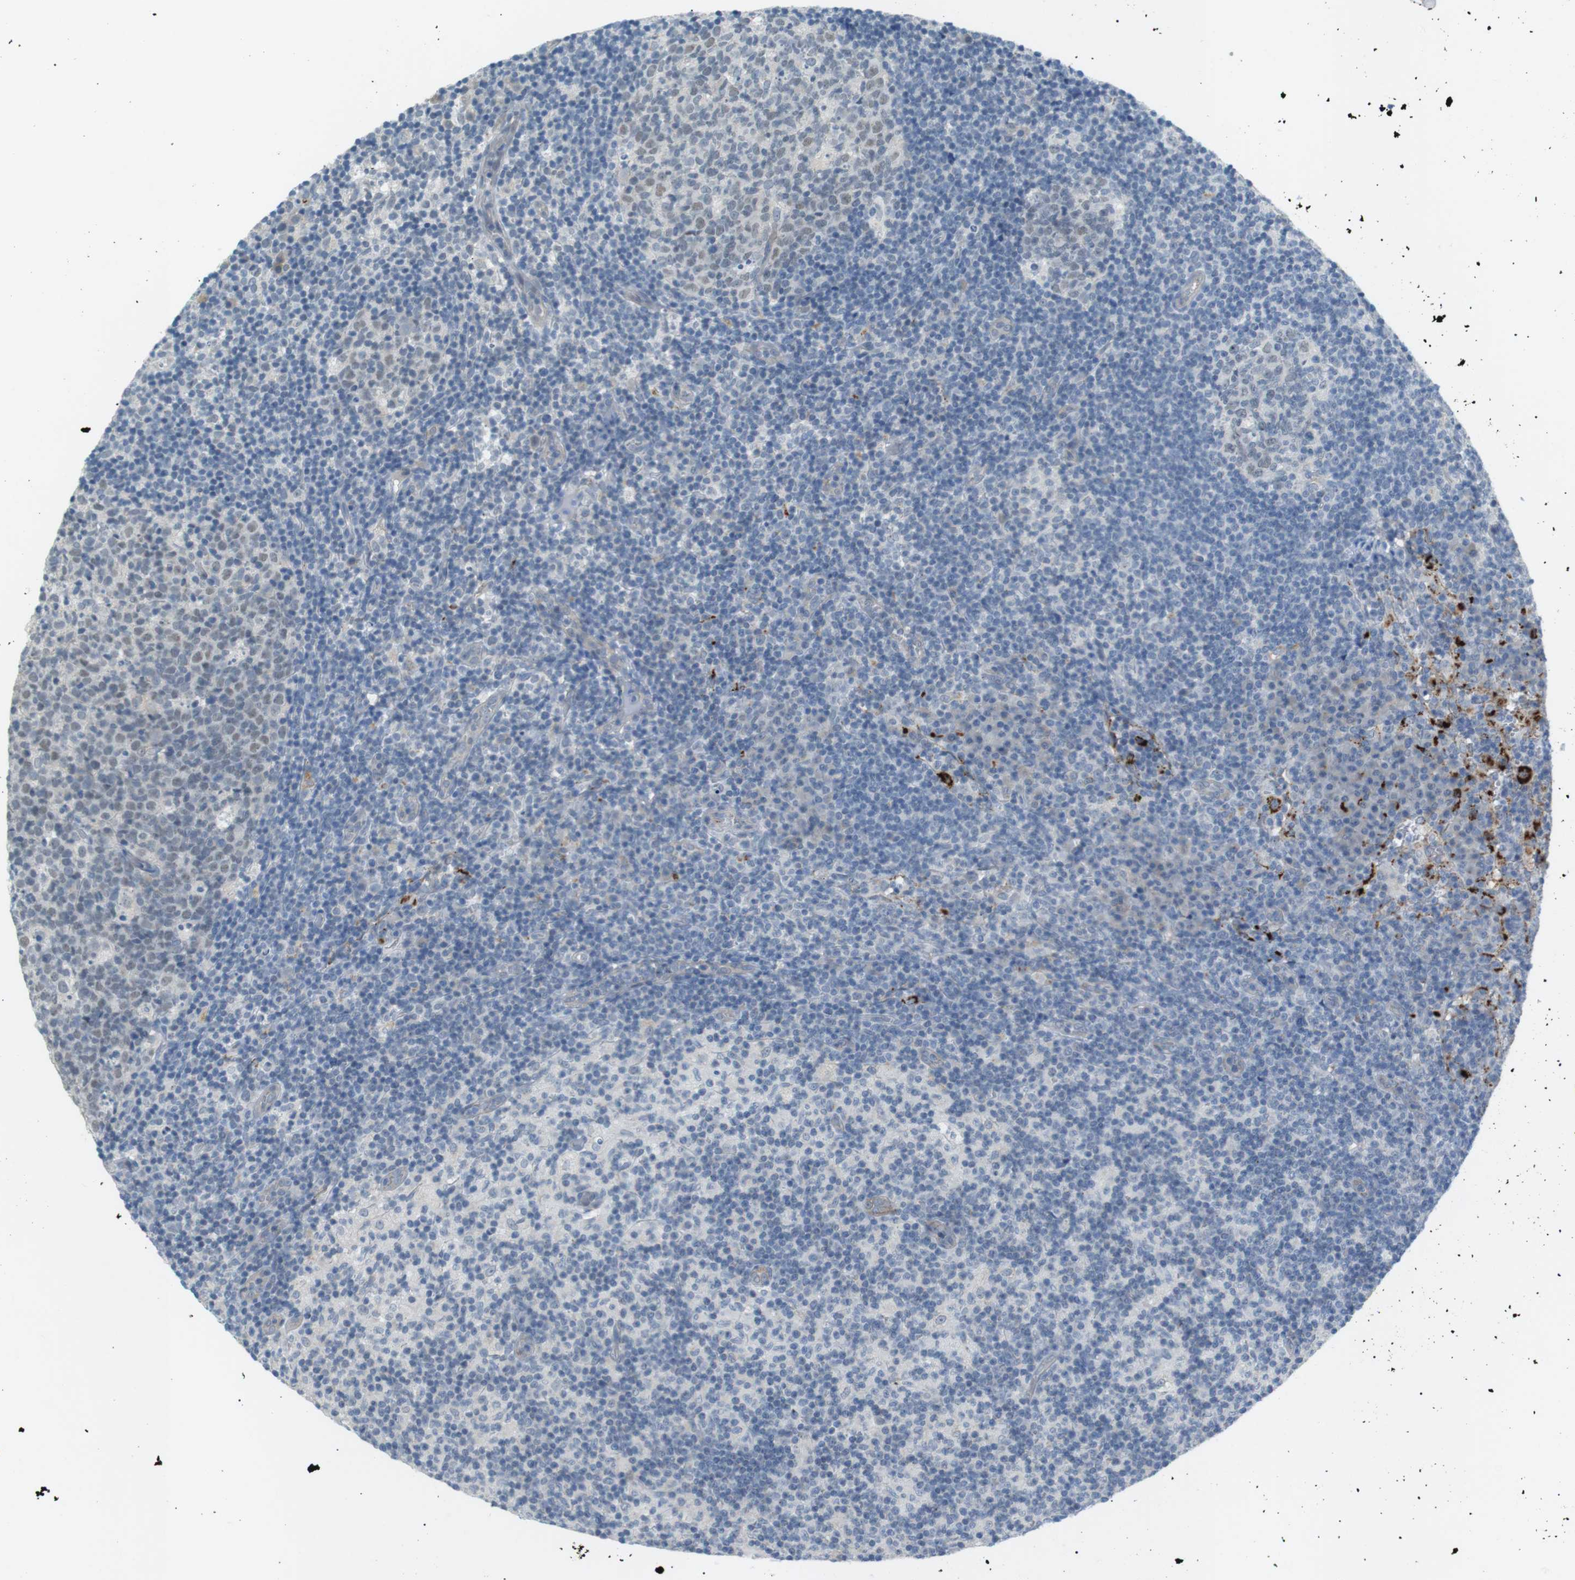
{"staining": {"intensity": "negative", "quantity": "none", "location": "none"}, "tissue": "lymph node", "cell_type": "Germinal center cells", "image_type": "normal", "snomed": [{"axis": "morphology", "description": "Normal tissue, NOS"}, {"axis": "morphology", "description": "Inflammation, NOS"}, {"axis": "topography", "description": "Lymph node"}], "caption": "An immunohistochemistry (IHC) photomicrograph of benign lymph node is shown. There is no staining in germinal center cells of lymph node. (DAB (3,3'-diaminobenzidine) immunohistochemistry (IHC) with hematoxylin counter stain).", "gene": "B4GALNT2", "patient": {"sex": "male", "age": 55}}